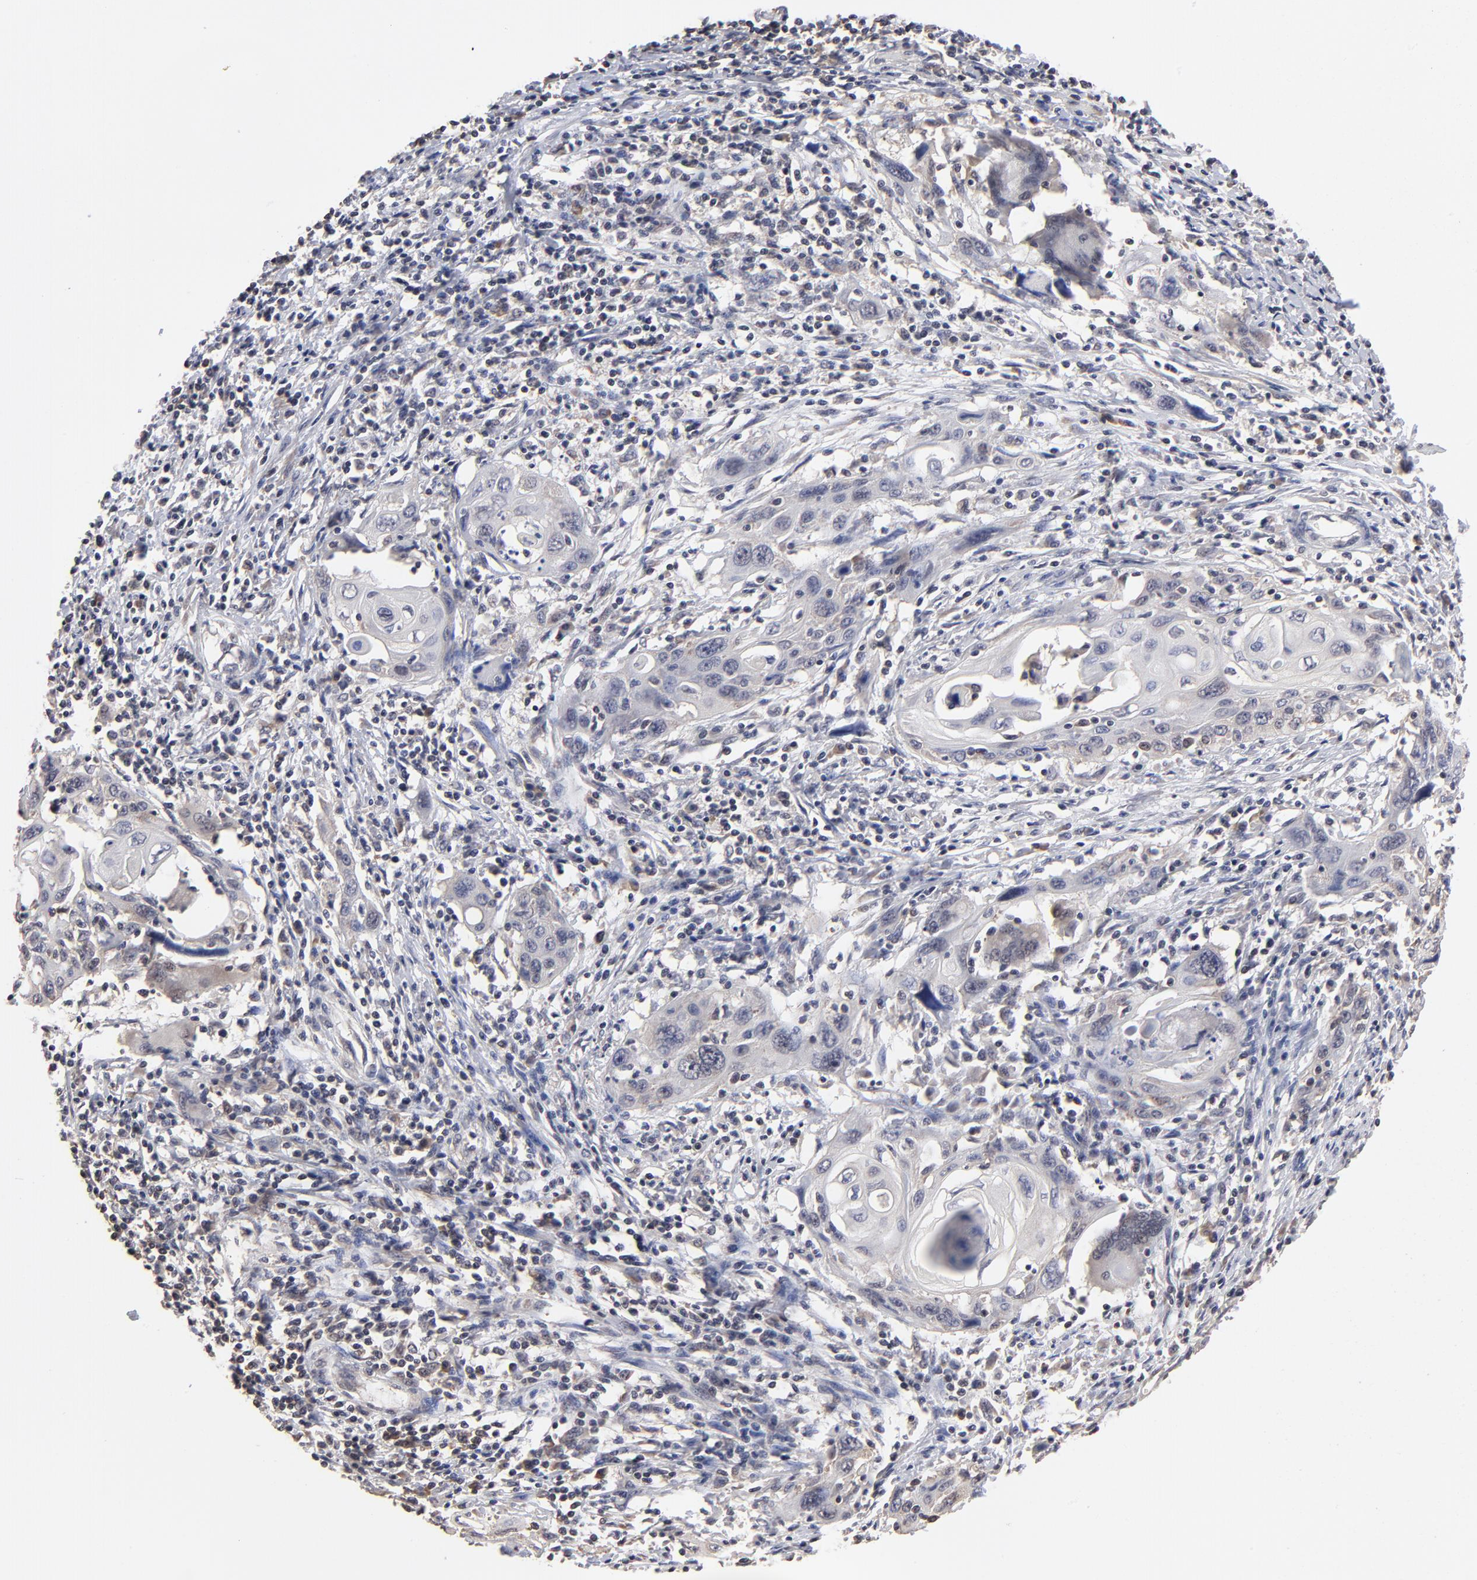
{"staining": {"intensity": "weak", "quantity": "<25%", "location": "cytoplasmic/membranous"}, "tissue": "cervical cancer", "cell_type": "Tumor cells", "image_type": "cancer", "snomed": [{"axis": "morphology", "description": "Squamous cell carcinoma, NOS"}, {"axis": "topography", "description": "Cervix"}], "caption": "IHC histopathology image of neoplastic tissue: cervical cancer (squamous cell carcinoma) stained with DAB (3,3'-diaminobenzidine) exhibits no significant protein positivity in tumor cells. (Brightfield microscopy of DAB (3,3'-diaminobenzidine) immunohistochemistry (IHC) at high magnification).", "gene": "BRPF1", "patient": {"sex": "female", "age": 54}}